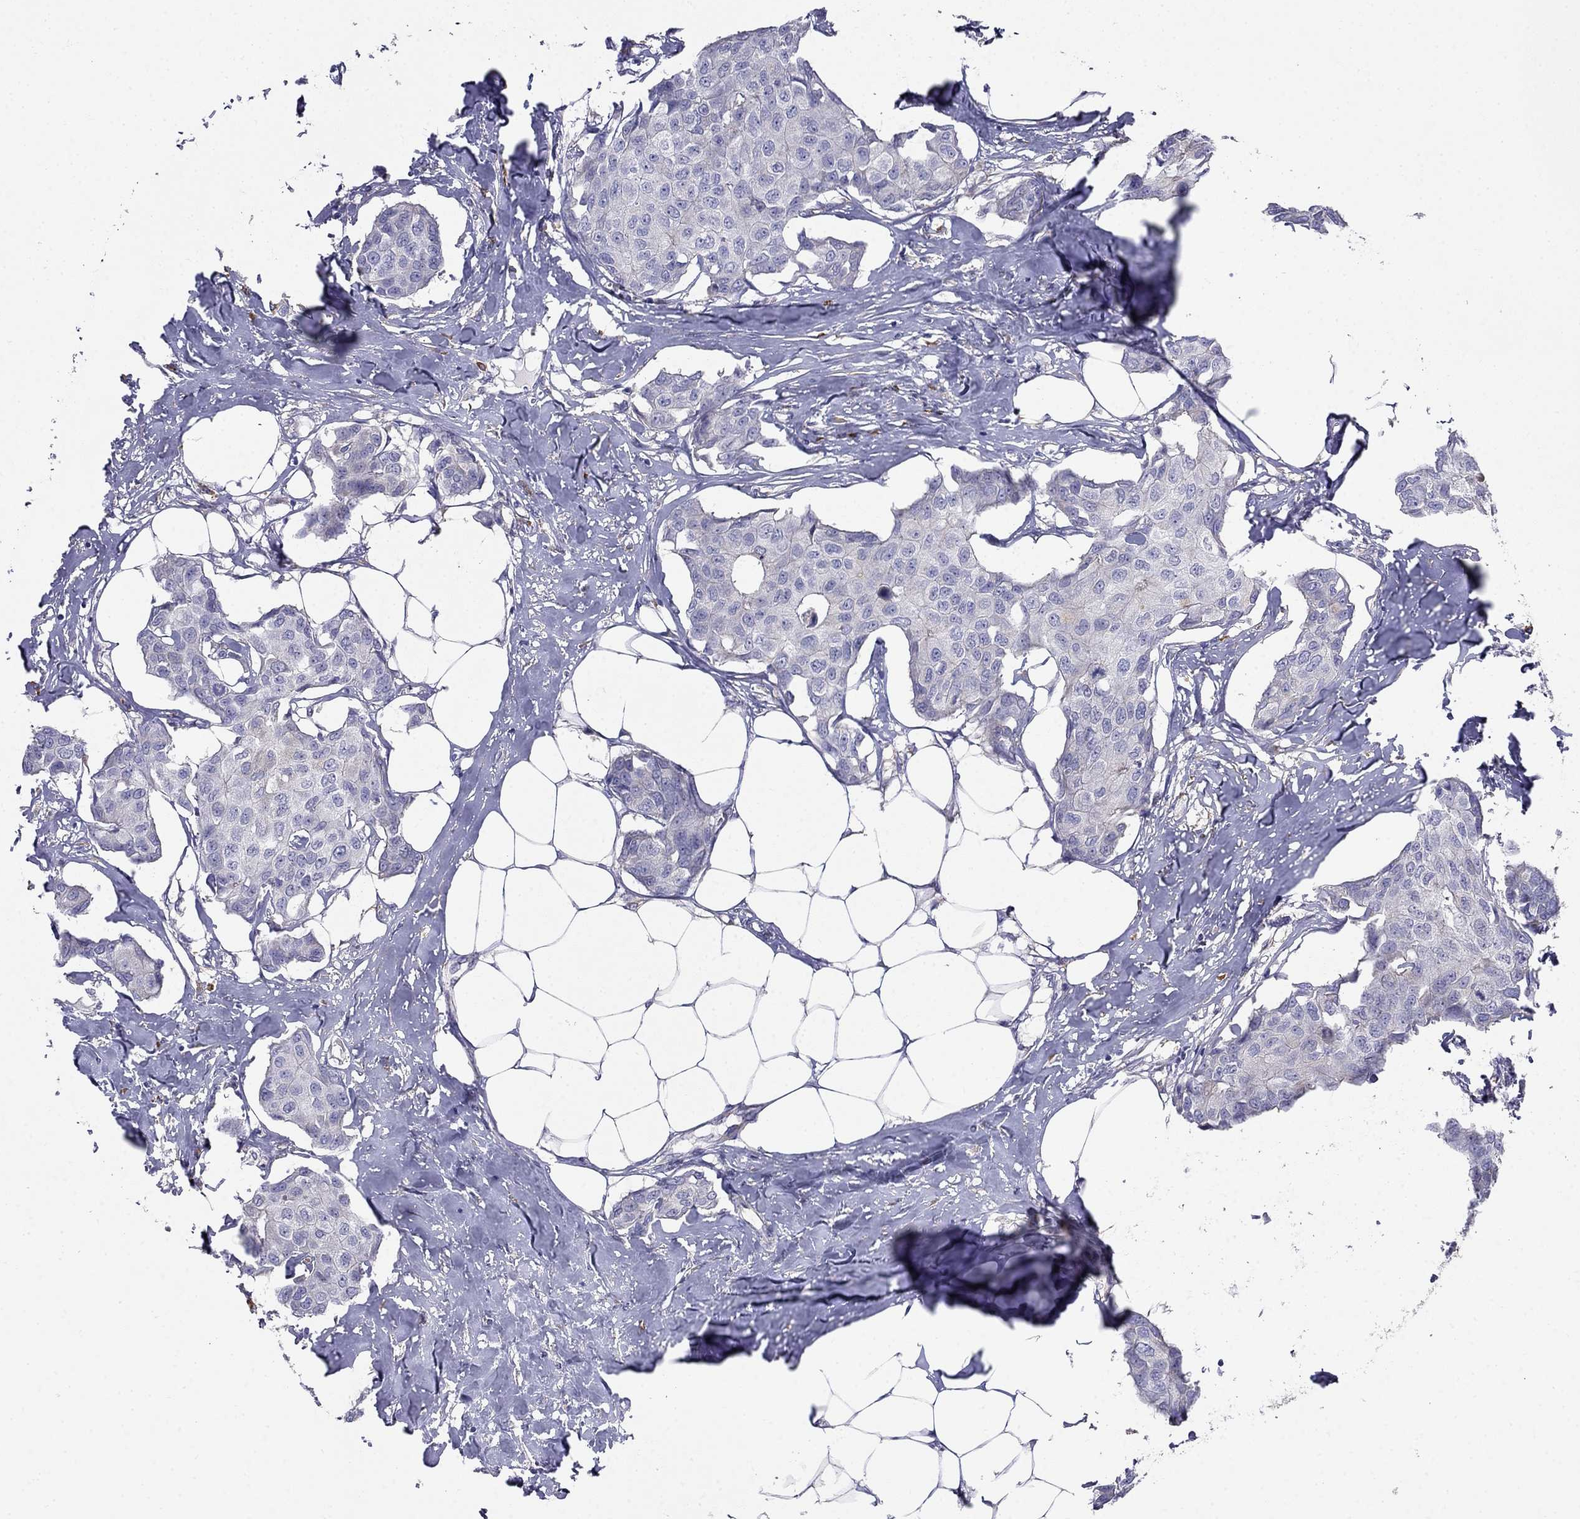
{"staining": {"intensity": "negative", "quantity": "none", "location": "none"}, "tissue": "breast cancer", "cell_type": "Tumor cells", "image_type": "cancer", "snomed": [{"axis": "morphology", "description": "Duct carcinoma"}, {"axis": "topography", "description": "Breast"}], "caption": "This photomicrograph is of breast intraductal carcinoma stained with immunohistochemistry (IHC) to label a protein in brown with the nuclei are counter-stained blue. There is no expression in tumor cells. The staining is performed using DAB brown chromogen with nuclei counter-stained in using hematoxylin.", "gene": "LONRF2", "patient": {"sex": "female", "age": 80}}